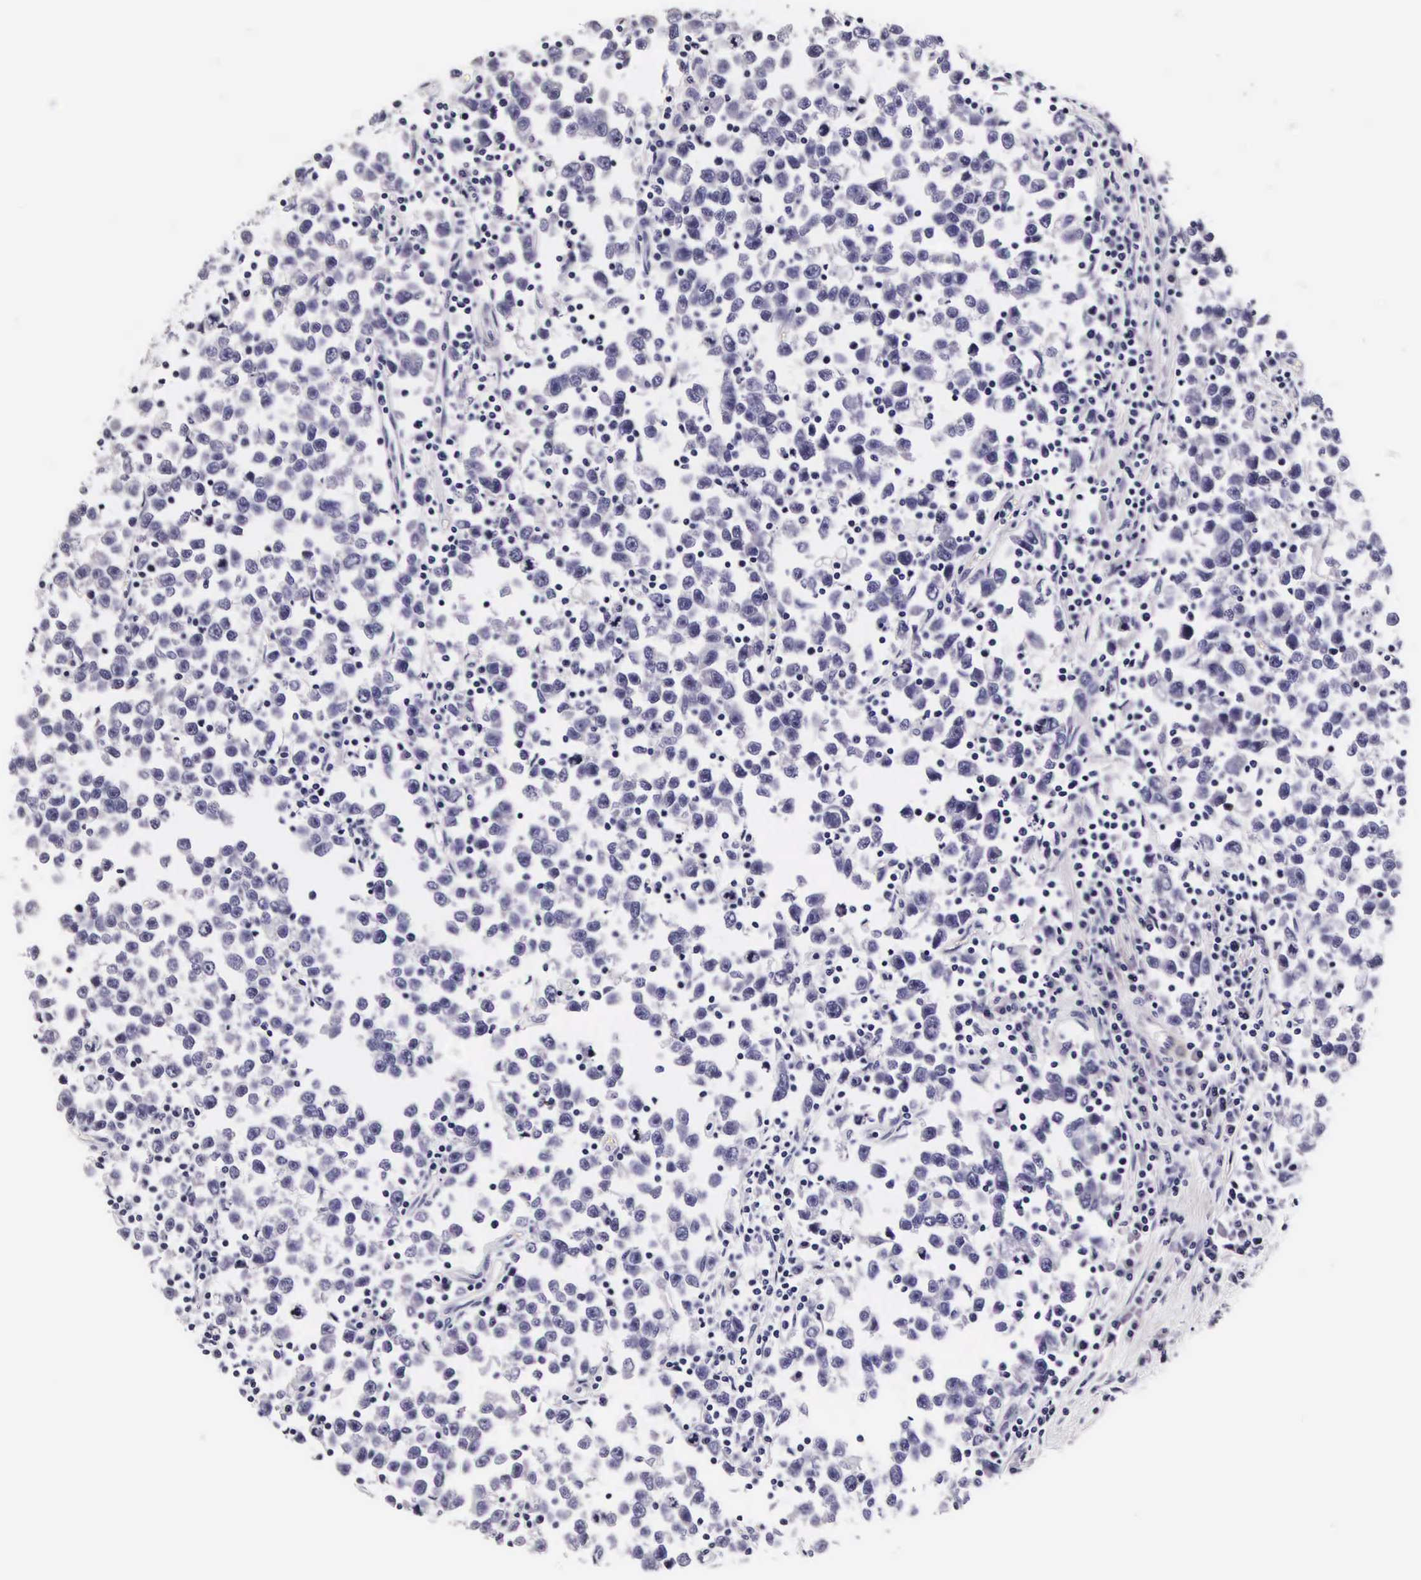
{"staining": {"intensity": "negative", "quantity": "none", "location": "none"}, "tissue": "testis cancer", "cell_type": "Tumor cells", "image_type": "cancer", "snomed": [{"axis": "morphology", "description": "Seminoma, NOS"}, {"axis": "topography", "description": "Testis"}], "caption": "DAB immunohistochemical staining of human seminoma (testis) displays no significant positivity in tumor cells.", "gene": "UPRT", "patient": {"sex": "male", "age": 43}}